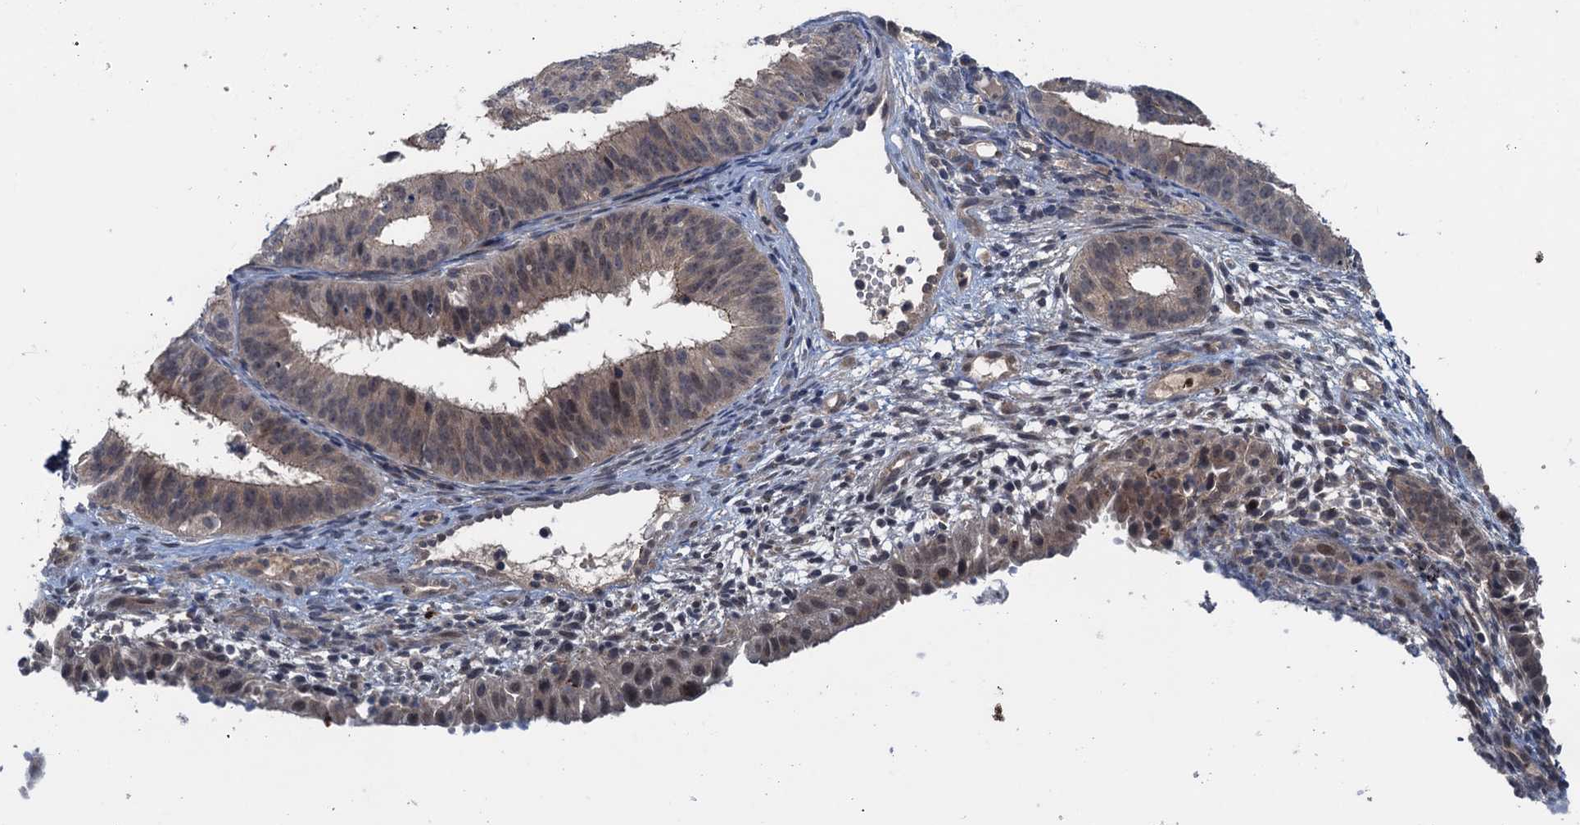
{"staining": {"intensity": "weak", "quantity": "25%-75%", "location": "cytoplasmic/membranous,nuclear"}, "tissue": "endometrial cancer", "cell_type": "Tumor cells", "image_type": "cancer", "snomed": [{"axis": "morphology", "description": "Adenocarcinoma, NOS"}, {"axis": "topography", "description": "Endometrium"}], "caption": "Human adenocarcinoma (endometrial) stained with a brown dye displays weak cytoplasmic/membranous and nuclear positive expression in about 25%-75% of tumor cells.", "gene": "RNF165", "patient": {"sex": "female", "age": 51}}